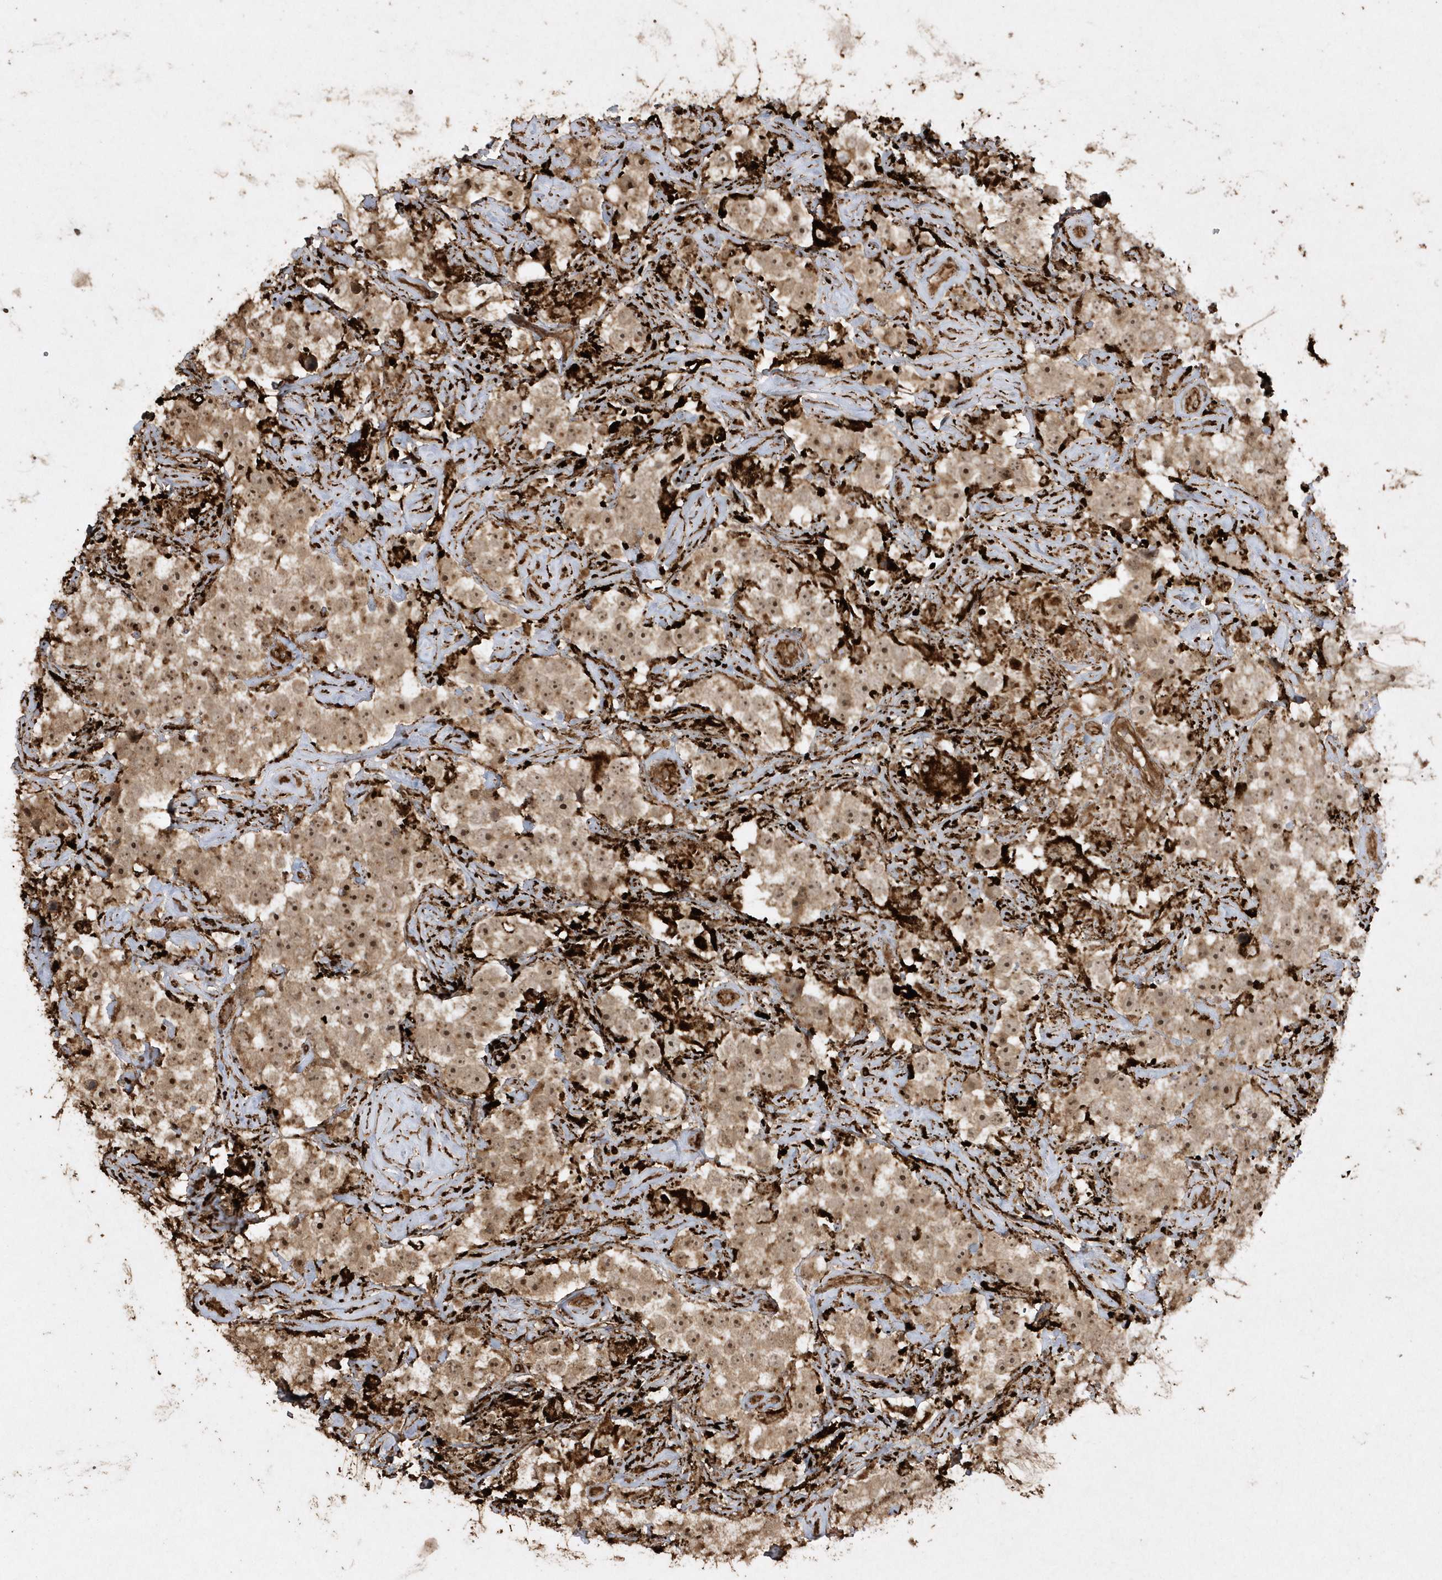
{"staining": {"intensity": "moderate", "quantity": ">75%", "location": "cytoplasmic/membranous,nuclear"}, "tissue": "testis cancer", "cell_type": "Tumor cells", "image_type": "cancer", "snomed": [{"axis": "morphology", "description": "Seminoma, NOS"}, {"axis": "topography", "description": "Testis"}], "caption": "Human testis seminoma stained for a protein (brown) demonstrates moderate cytoplasmic/membranous and nuclear positive positivity in about >75% of tumor cells.", "gene": "AVPI1", "patient": {"sex": "male", "age": 49}}